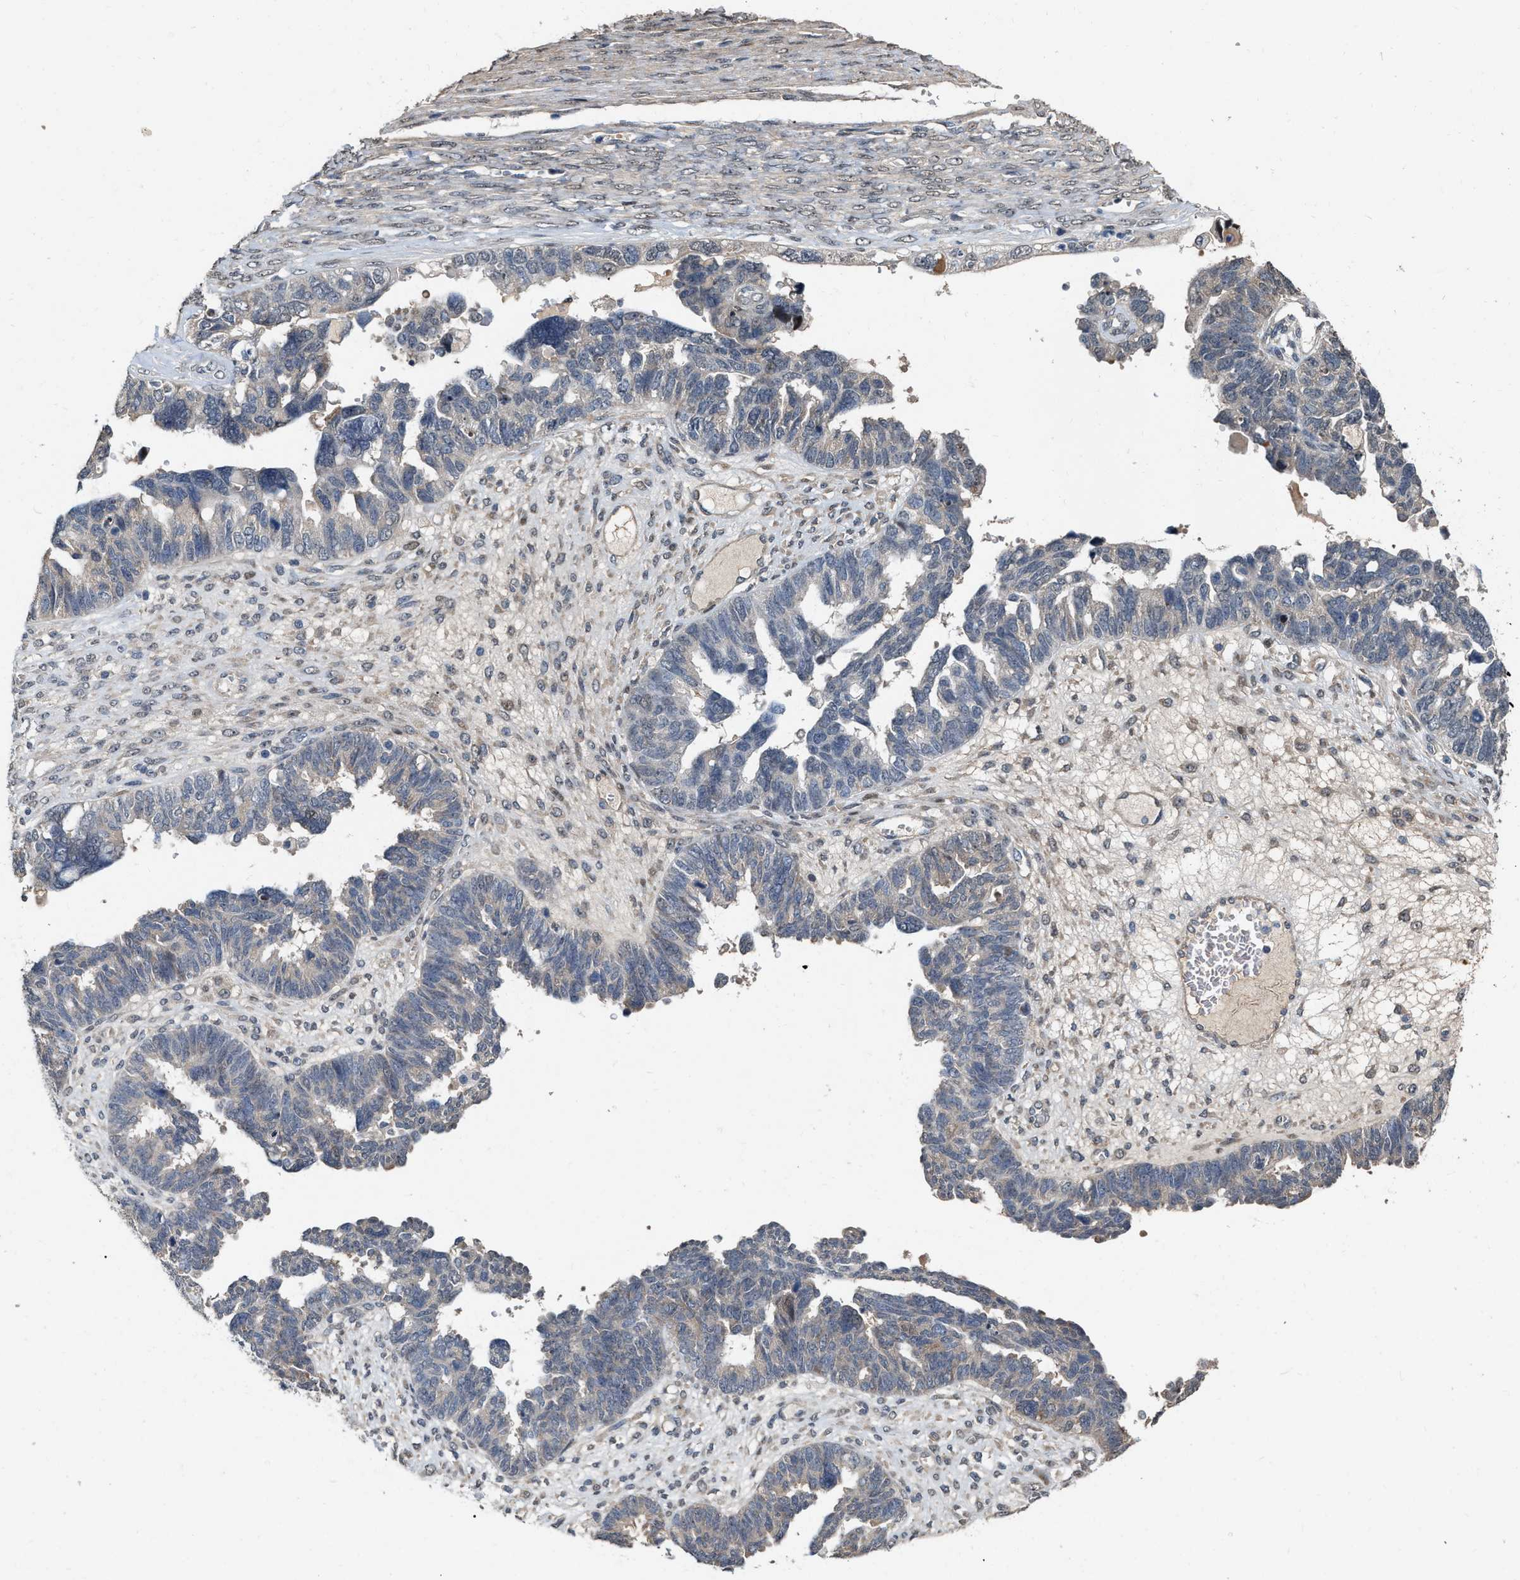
{"staining": {"intensity": "weak", "quantity": "<25%", "location": "cytoplasmic/membranous"}, "tissue": "ovarian cancer", "cell_type": "Tumor cells", "image_type": "cancer", "snomed": [{"axis": "morphology", "description": "Cystadenocarcinoma, serous, NOS"}, {"axis": "topography", "description": "Ovary"}], "caption": "Tumor cells are negative for protein expression in human ovarian serous cystadenocarcinoma.", "gene": "RUVBL1", "patient": {"sex": "female", "age": 79}}